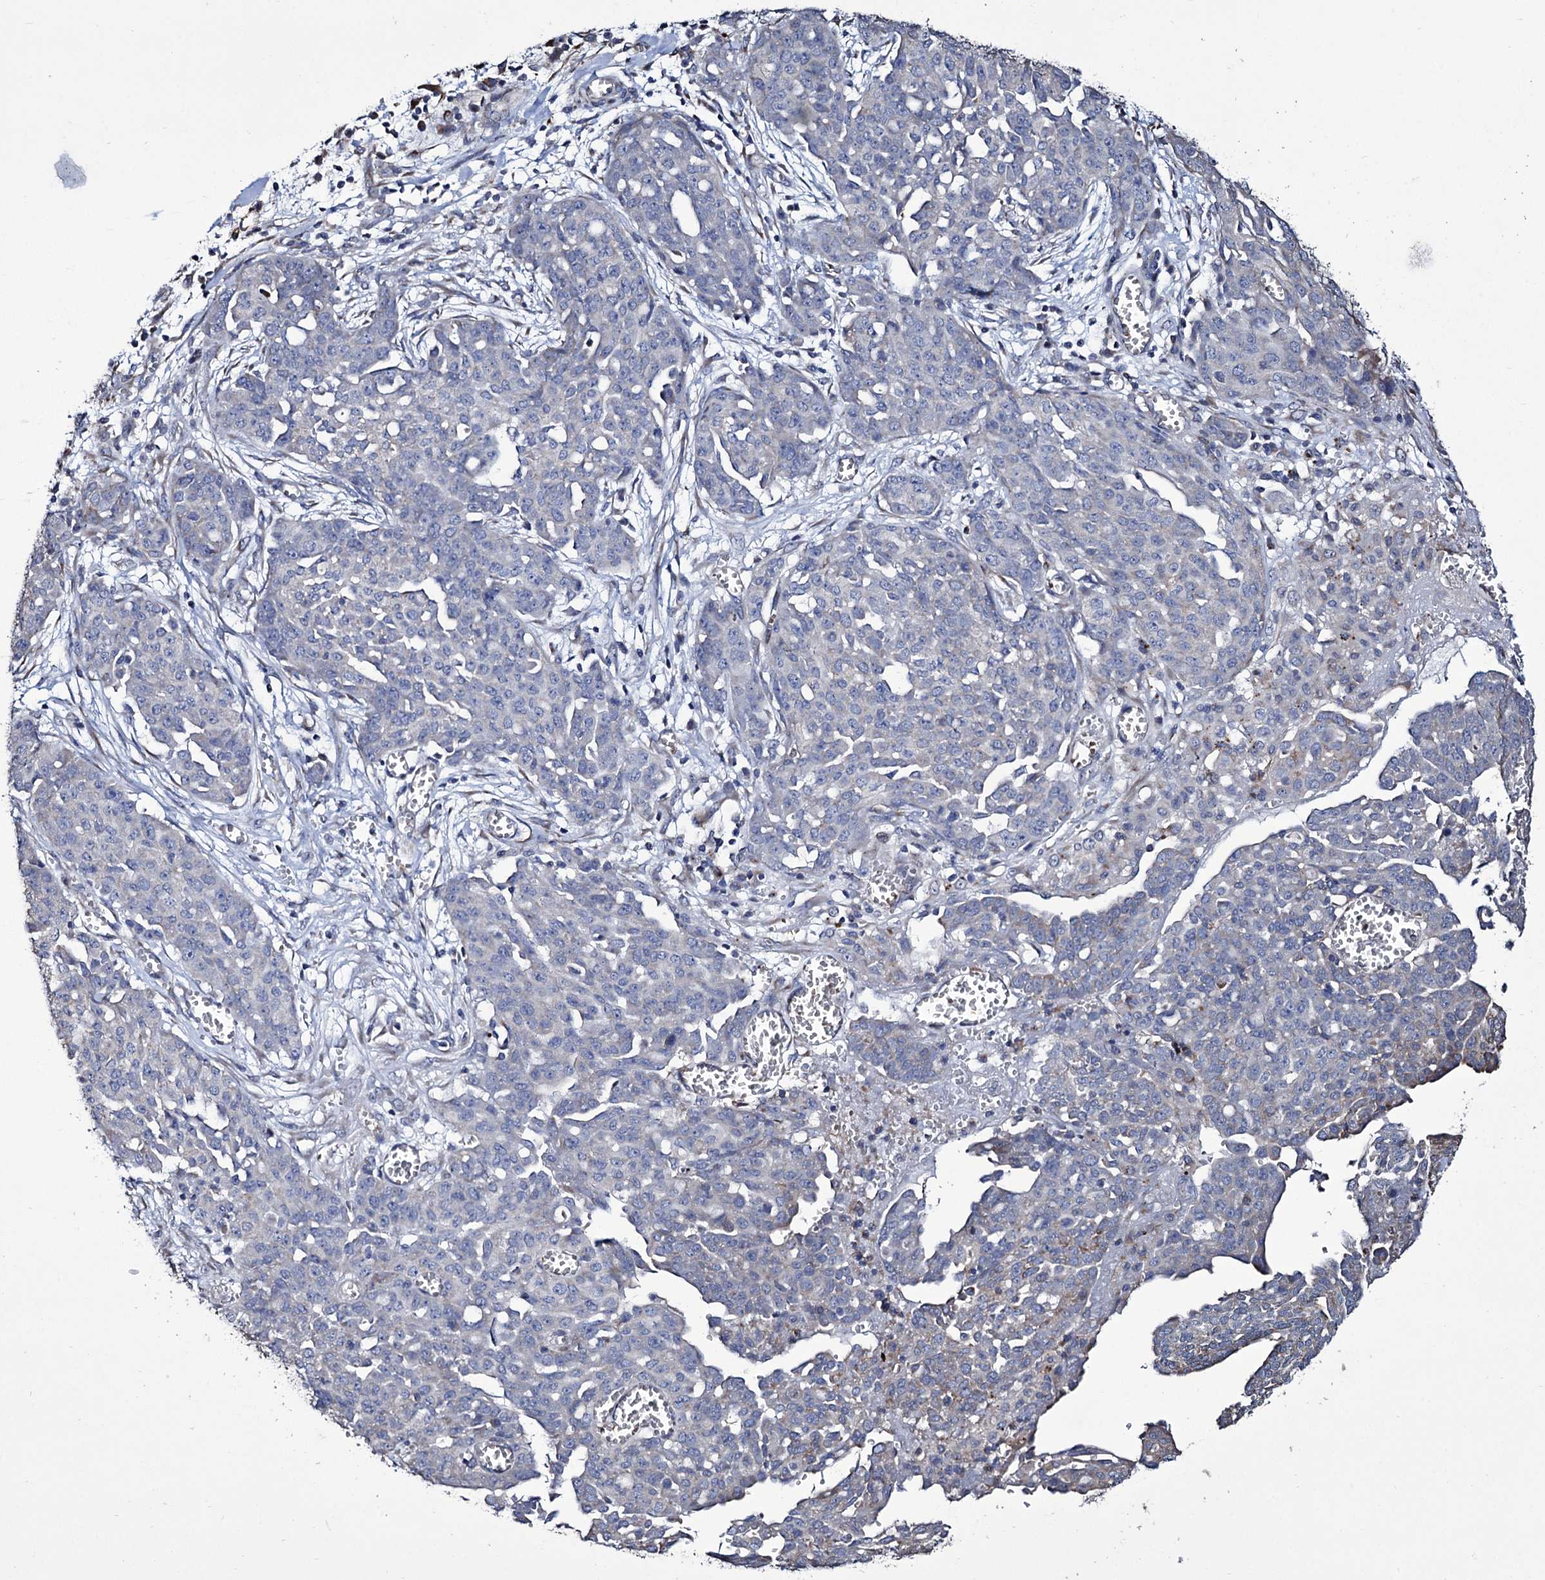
{"staining": {"intensity": "weak", "quantity": "<25%", "location": "cytoplasmic/membranous"}, "tissue": "ovarian cancer", "cell_type": "Tumor cells", "image_type": "cancer", "snomed": [{"axis": "morphology", "description": "Cystadenocarcinoma, serous, NOS"}, {"axis": "topography", "description": "Soft tissue"}, {"axis": "topography", "description": "Ovary"}], "caption": "There is no significant staining in tumor cells of ovarian serous cystadenocarcinoma.", "gene": "TUBGCP5", "patient": {"sex": "female", "age": 57}}